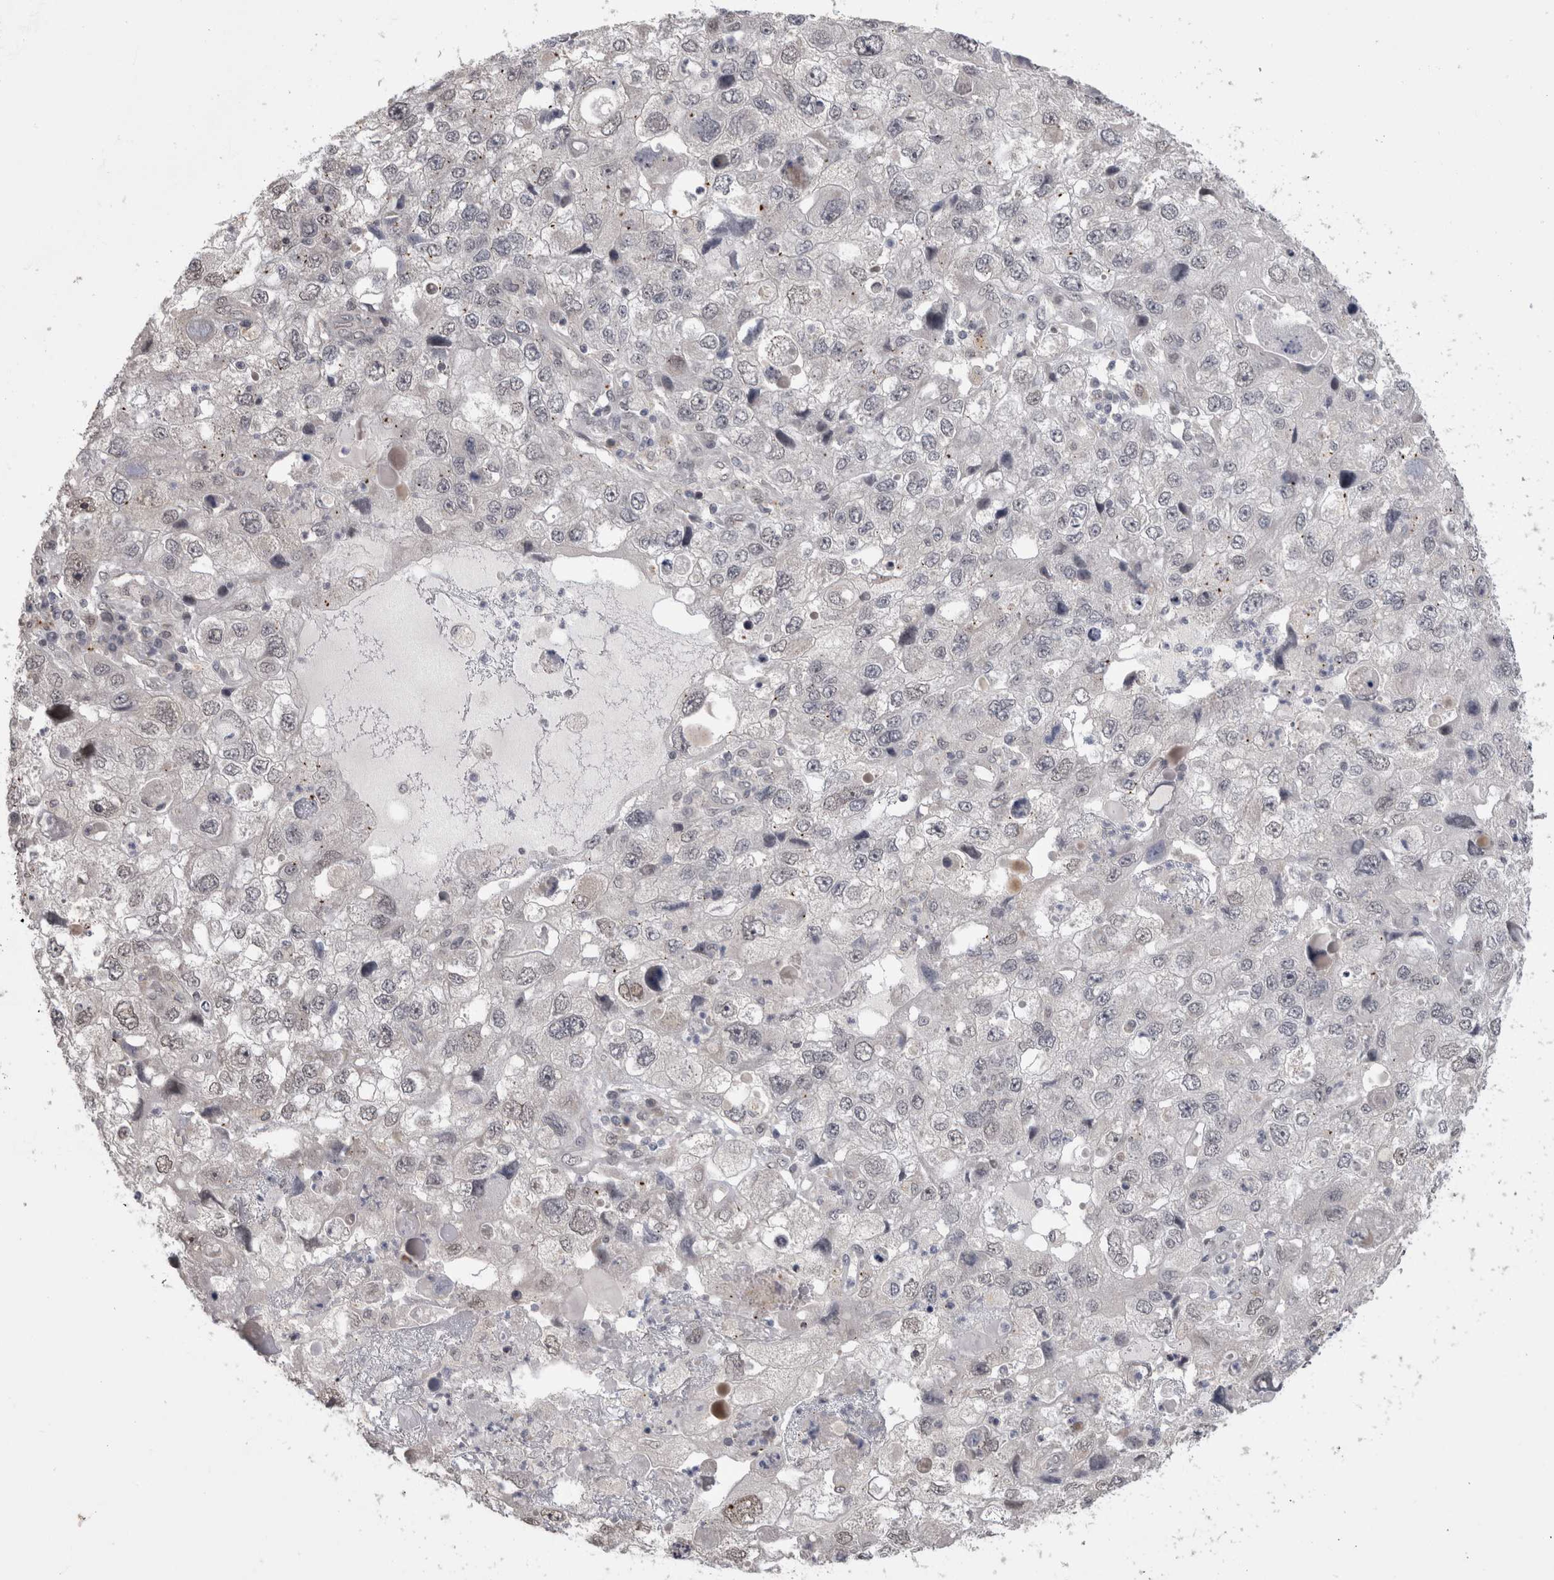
{"staining": {"intensity": "weak", "quantity": "<25%", "location": "nuclear"}, "tissue": "endometrial cancer", "cell_type": "Tumor cells", "image_type": "cancer", "snomed": [{"axis": "morphology", "description": "Adenocarcinoma, NOS"}, {"axis": "topography", "description": "Endometrium"}], "caption": "Human adenocarcinoma (endometrial) stained for a protein using IHC displays no staining in tumor cells.", "gene": "MTBP", "patient": {"sex": "female", "age": 49}}